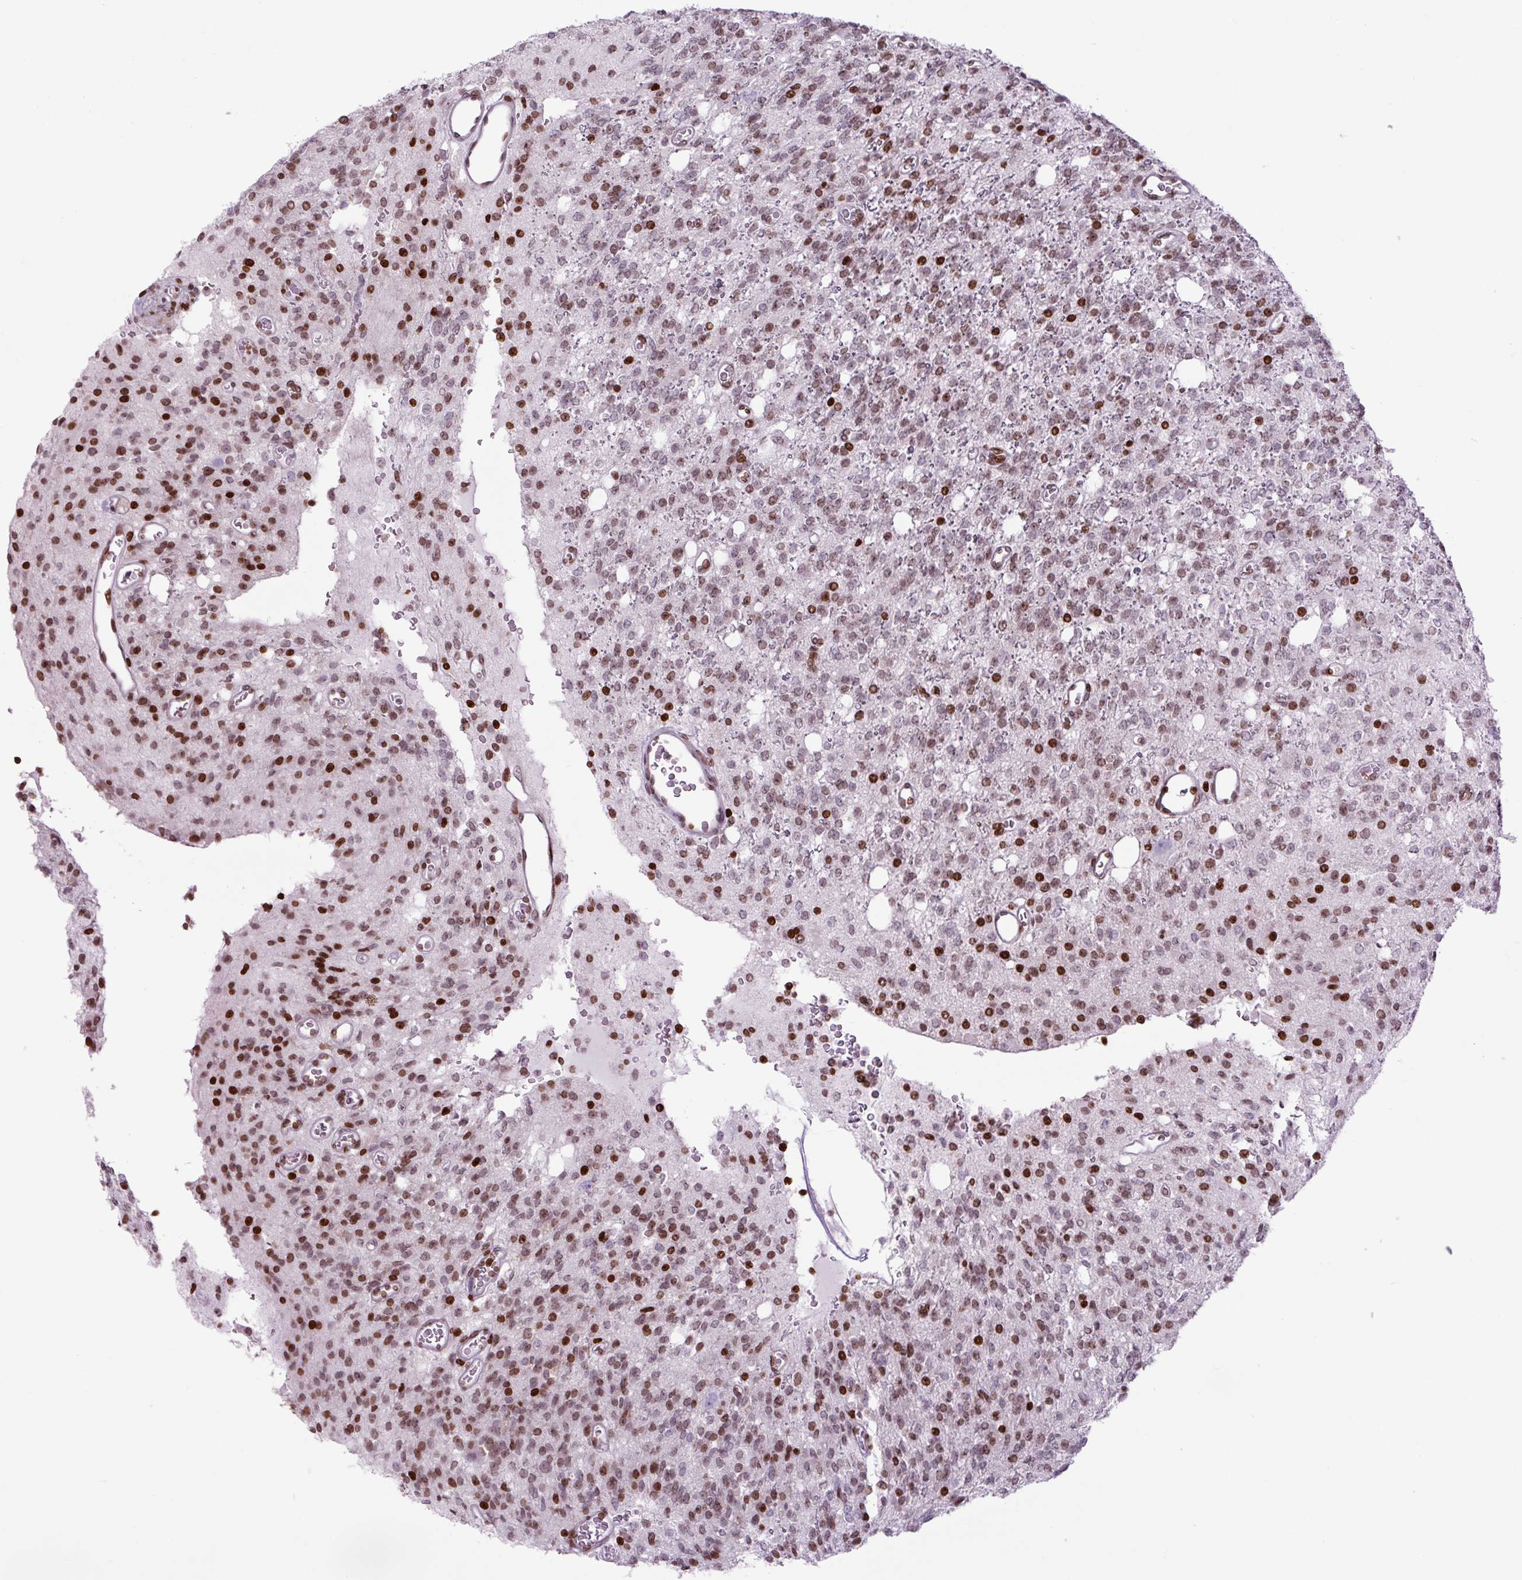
{"staining": {"intensity": "strong", "quantity": "25%-75%", "location": "nuclear"}, "tissue": "glioma", "cell_type": "Tumor cells", "image_type": "cancer", "snomed": [{"axis": "morphology", "description": "Glioma, malignant, High grade"}, {"axis": "topography", "description": "Brain"}], "caption": "Immunohistochemistry (IHC) of human glioma exhibits high levels of strong nuclear positivity in approximately 25%-75% of tumor cells. (Brightfield microscopy of DAB IHC at high magnification).", "gene": "H1-3", "patient": {"sex": "male", "age": 34}}